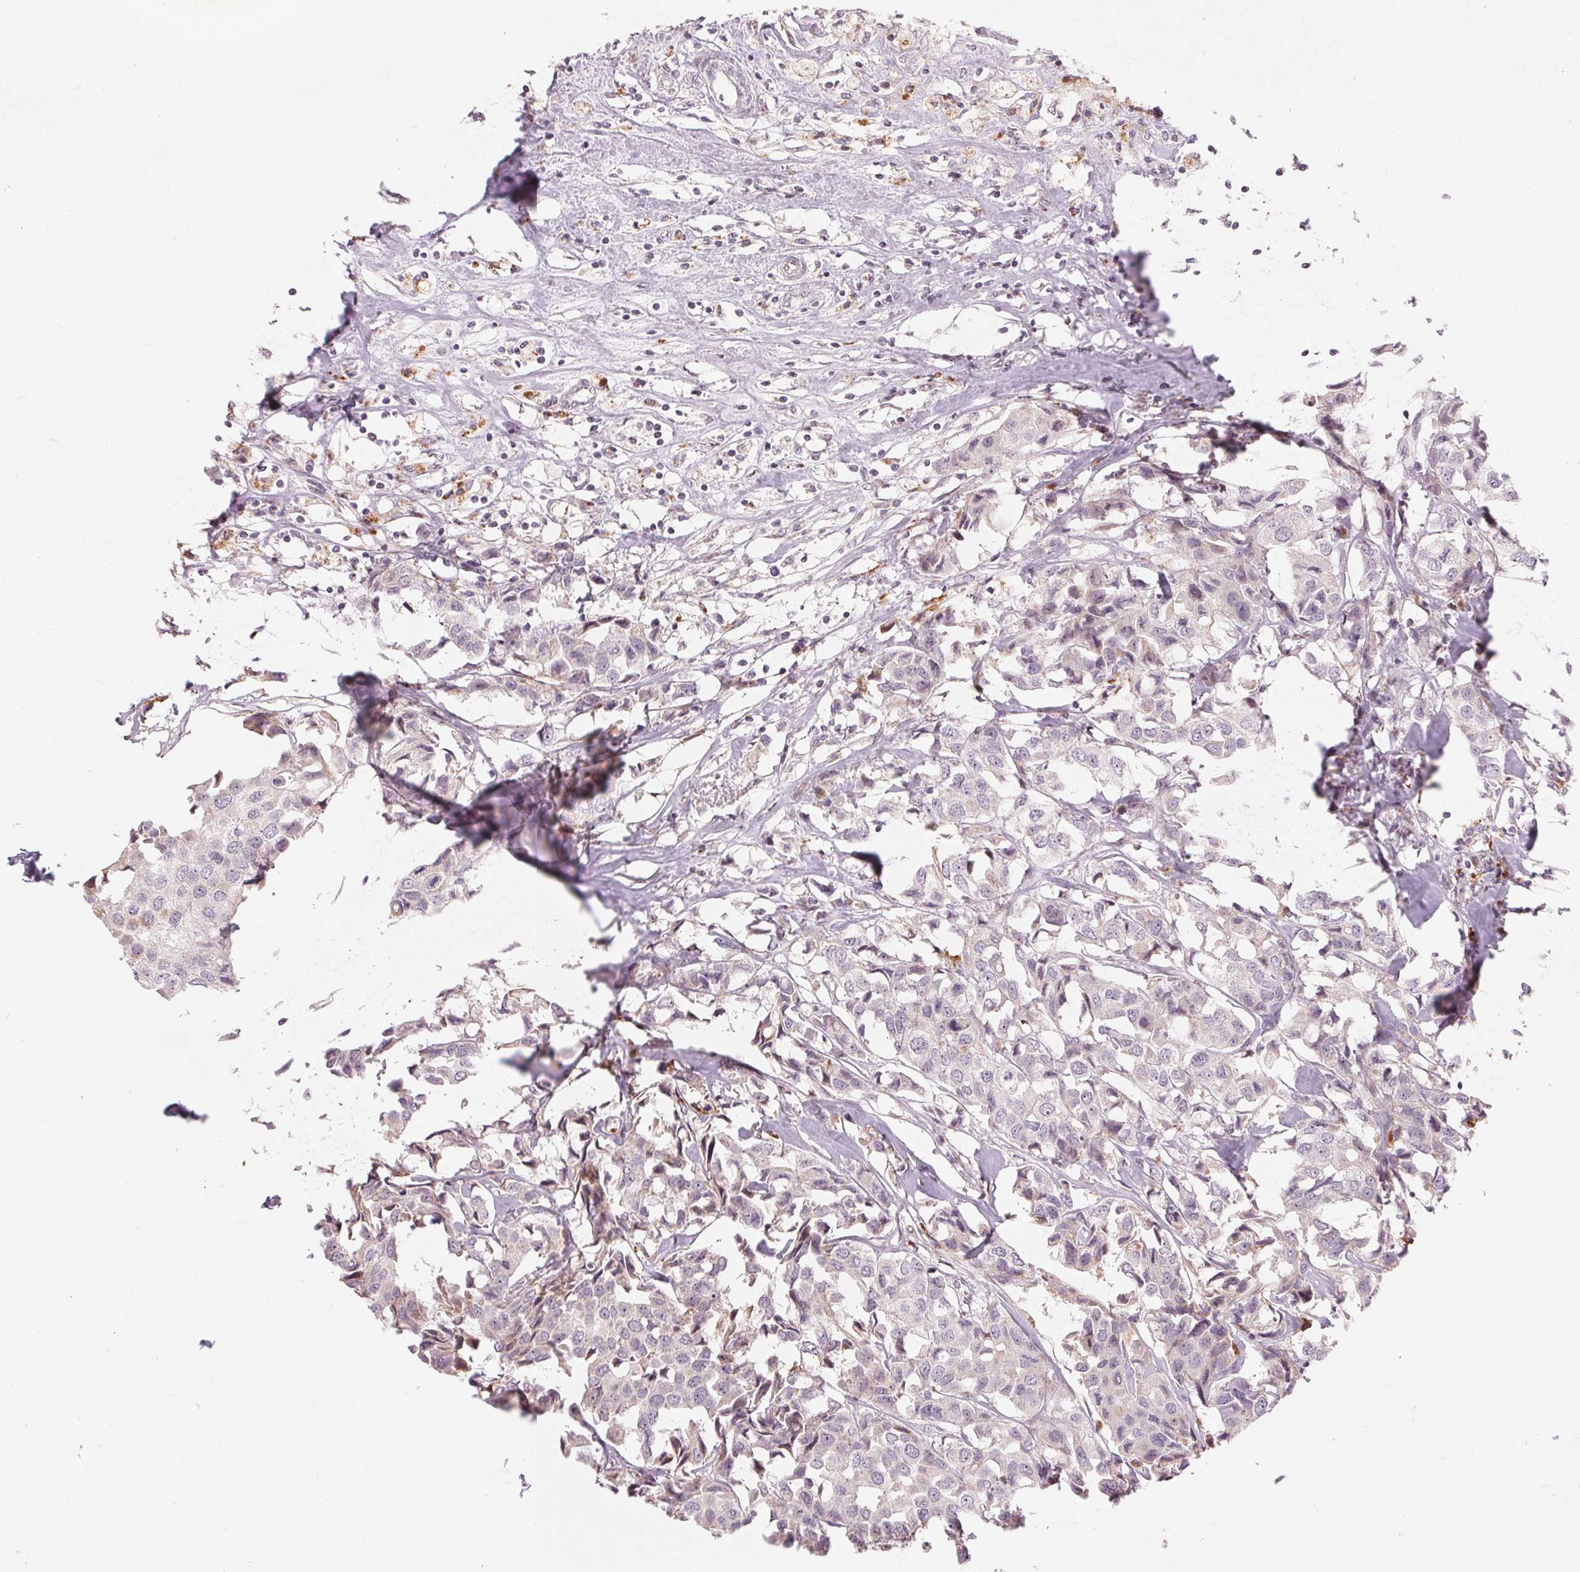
{"staining": {"intensity": "negative", "quantity": "none", "location": "none"}, "tissue": "breast cancer", "cell_type": "Tumor cells", "image_type": "cancer", "snomed": [{"axis": "morphology", "description": "Duct carcinoma"}, {"axis": "topography", "description": "Breast"}], "caption": "Infiltrating ductal carcinoma (breast) was stained to show a protein in brown. There is no significant expression in tumor cells.", "gene": "ARHGAP32", "patient": {"sex": "female", "age": 80}}